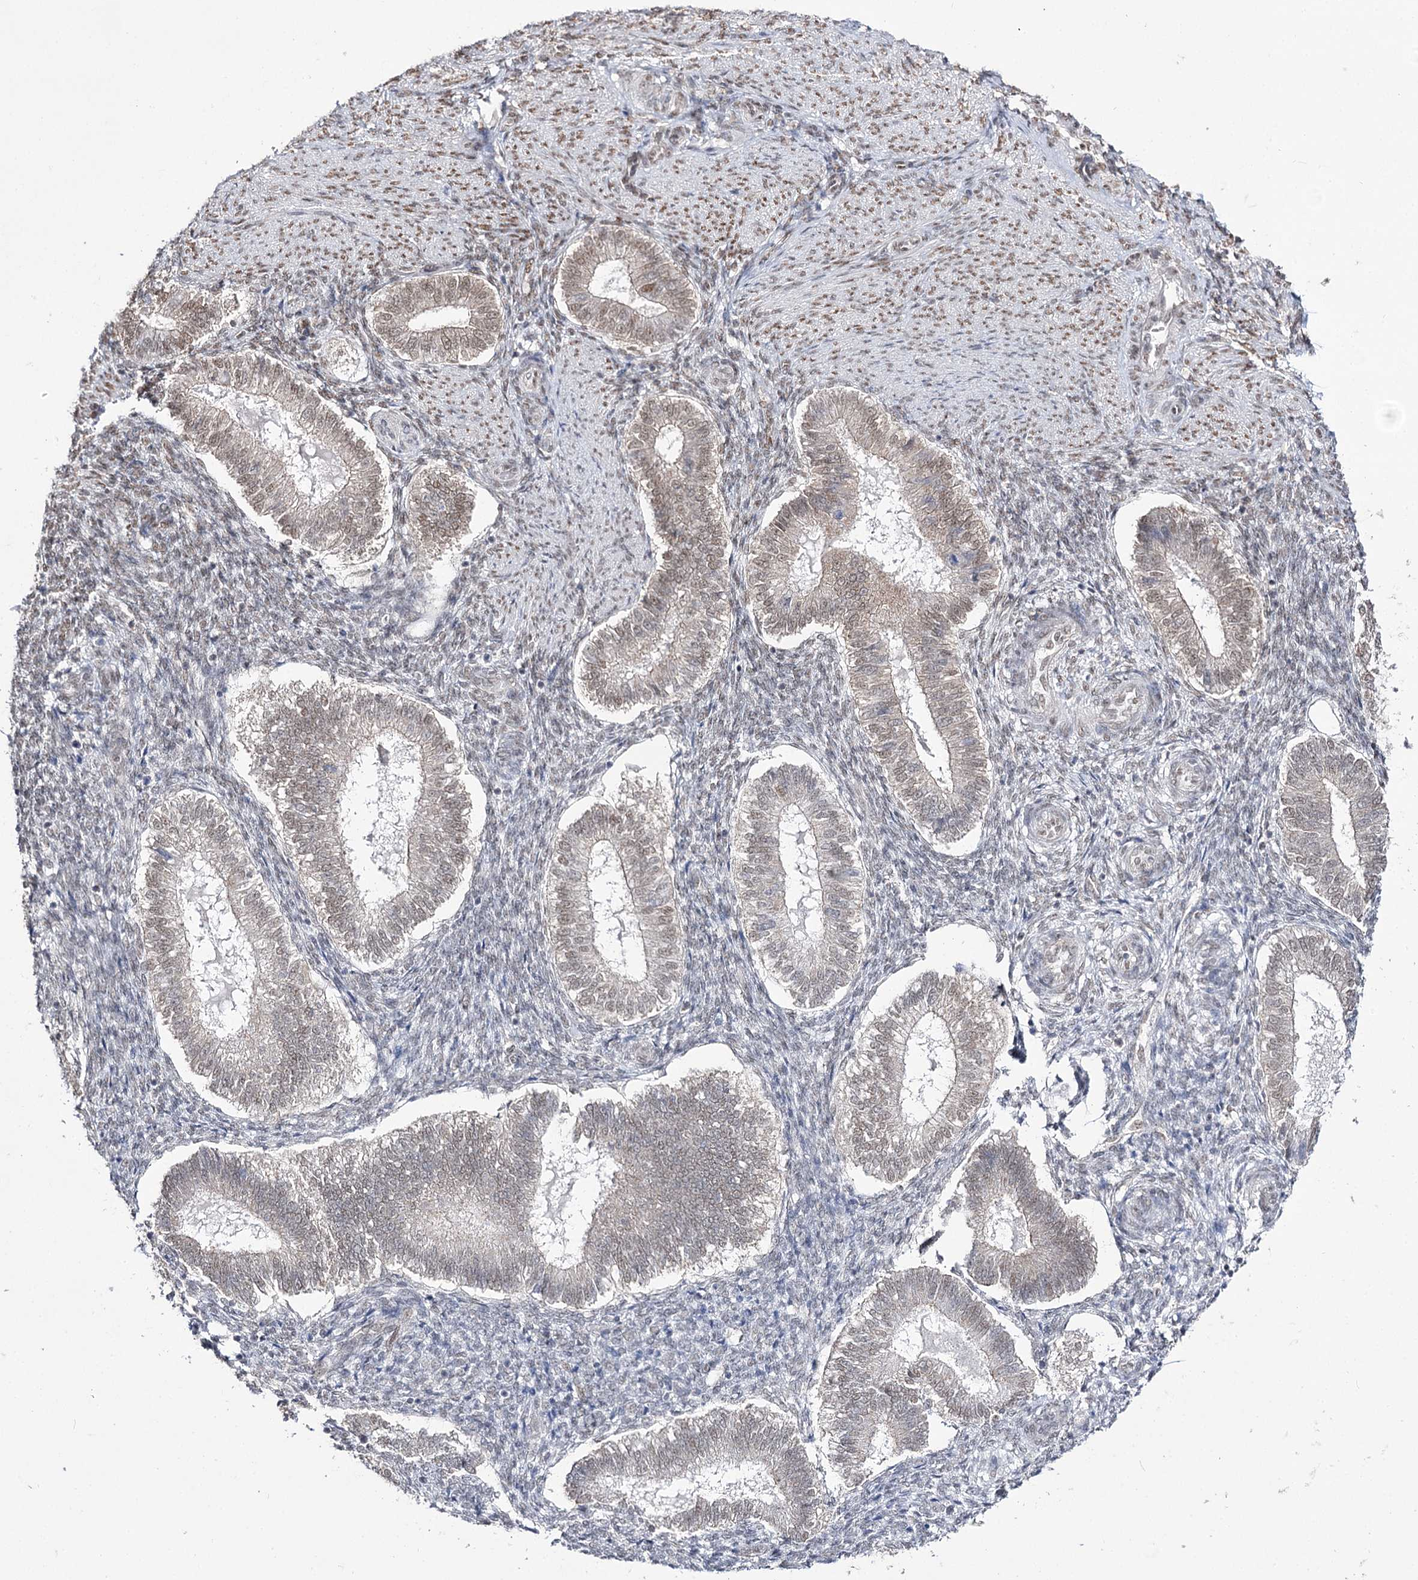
{"staining": {"intensity": "weak", "quantity": "<25%", "location": "nuclear"}, "tissue": "endometrium", "cell_type": "Cells in endometrial stroma", "image_type": "normal", "snomed": [{"axis": "morphology", "description": "Normal tissue, NOS"}, {"axis": "topography", "description": "Endometrium"}], "caption": "Cells in endometrial stroma show no significant protein staining in normal endometrium. (Brightfield microscopy of DAB (3,3'-diaminobenzidine) immunohistochemistry (IHC) at high magnification).", "gene": "VGLL4", "patient": {"sex": "female", "age": 25}}